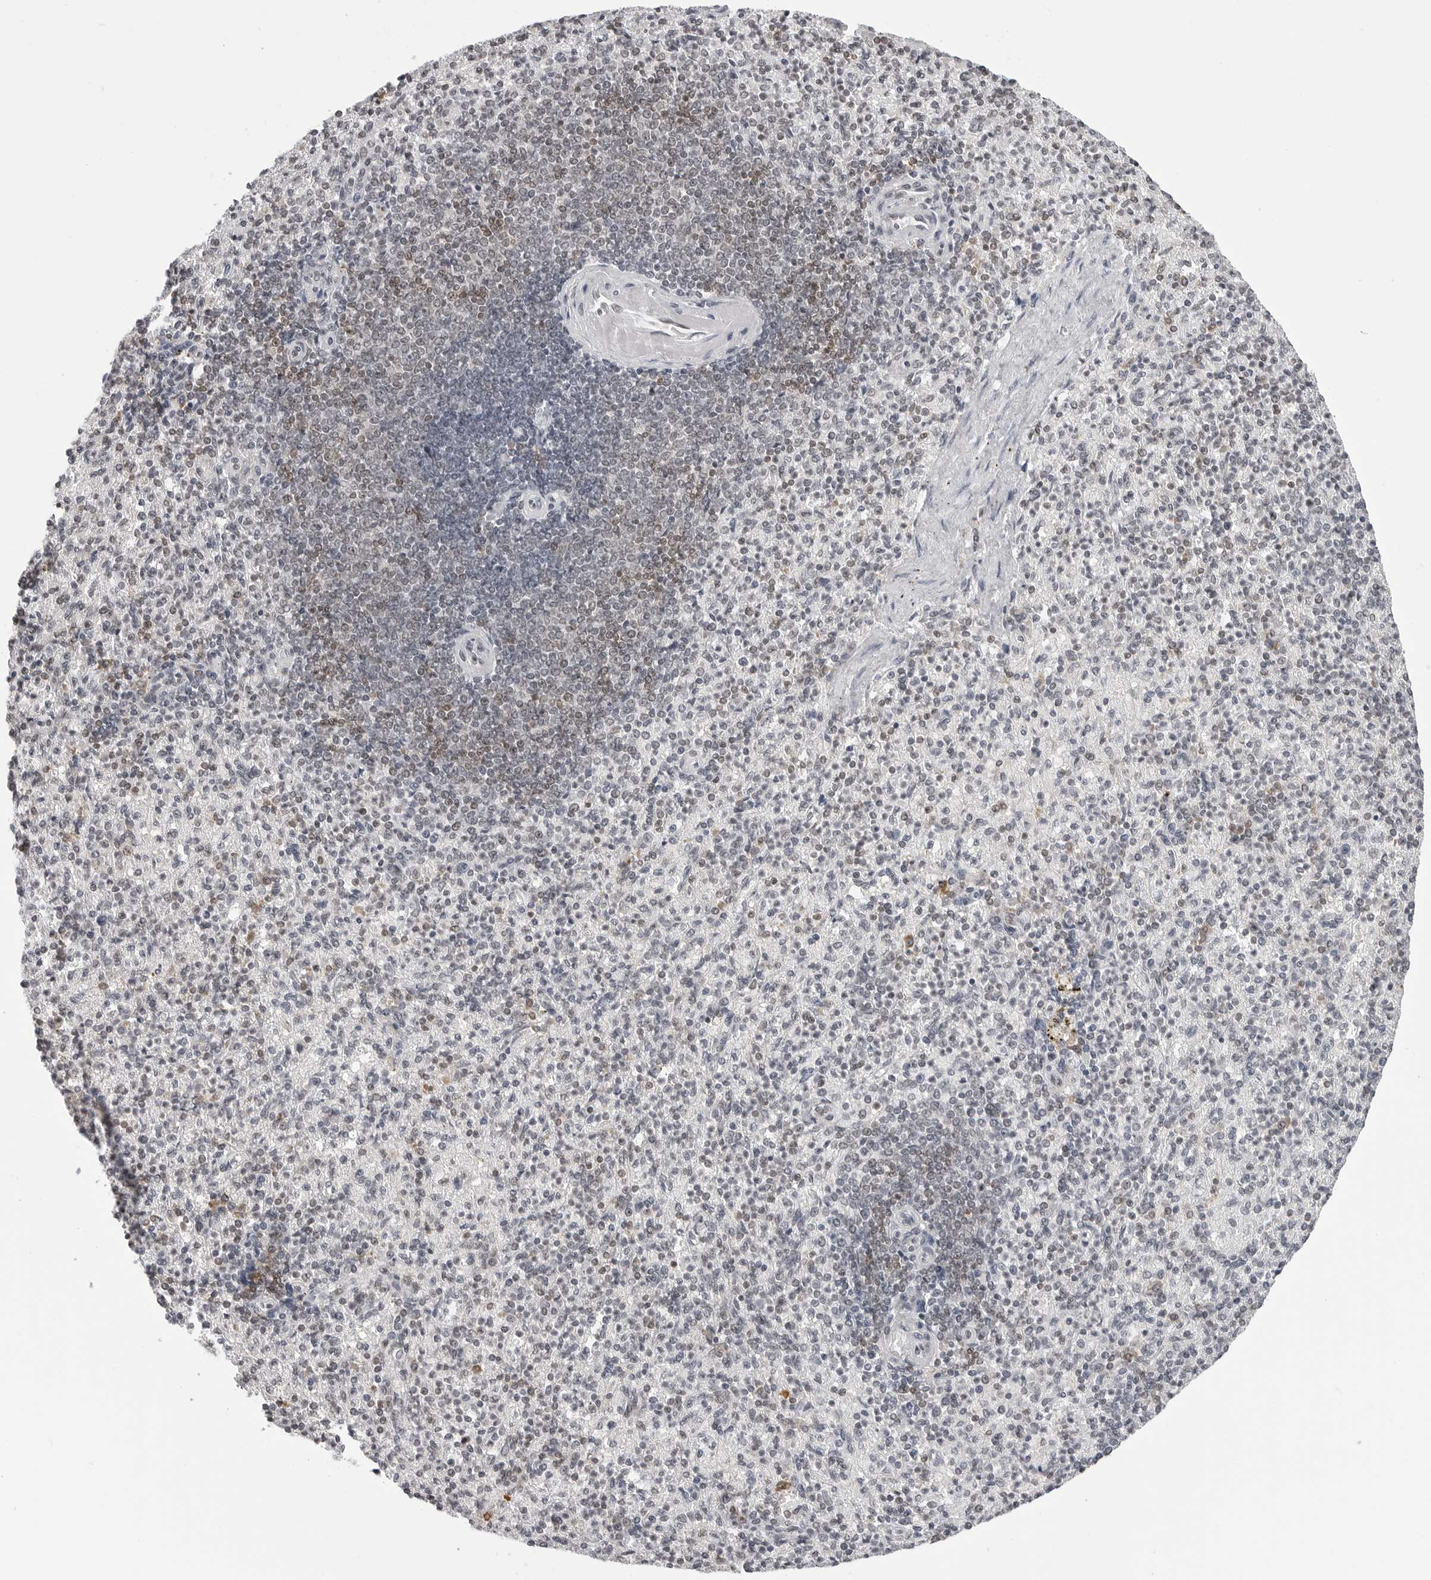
{"staining": {"intensity": "weak", "quantity": "25%-75%", "location": "nuclear"}, "tissue": "spleen", "cell_type": "Cells in red pulp", "image_type": "normal", "snomed": [{"axis": "morphology", "description": "Normal tissue, NOS"}, {"axis": "topography", "description": "Spleen"}], "caption": "IHC image of unremarkable spleen: spleen stained using immunohistochemistry shows low levels of weak protein expression localized specifically in the nuclear of cells in red pulp, appearing as a nuclear brown color.", "gene": "WRAP53", "patient": {"sex": "female", "age": 74}}